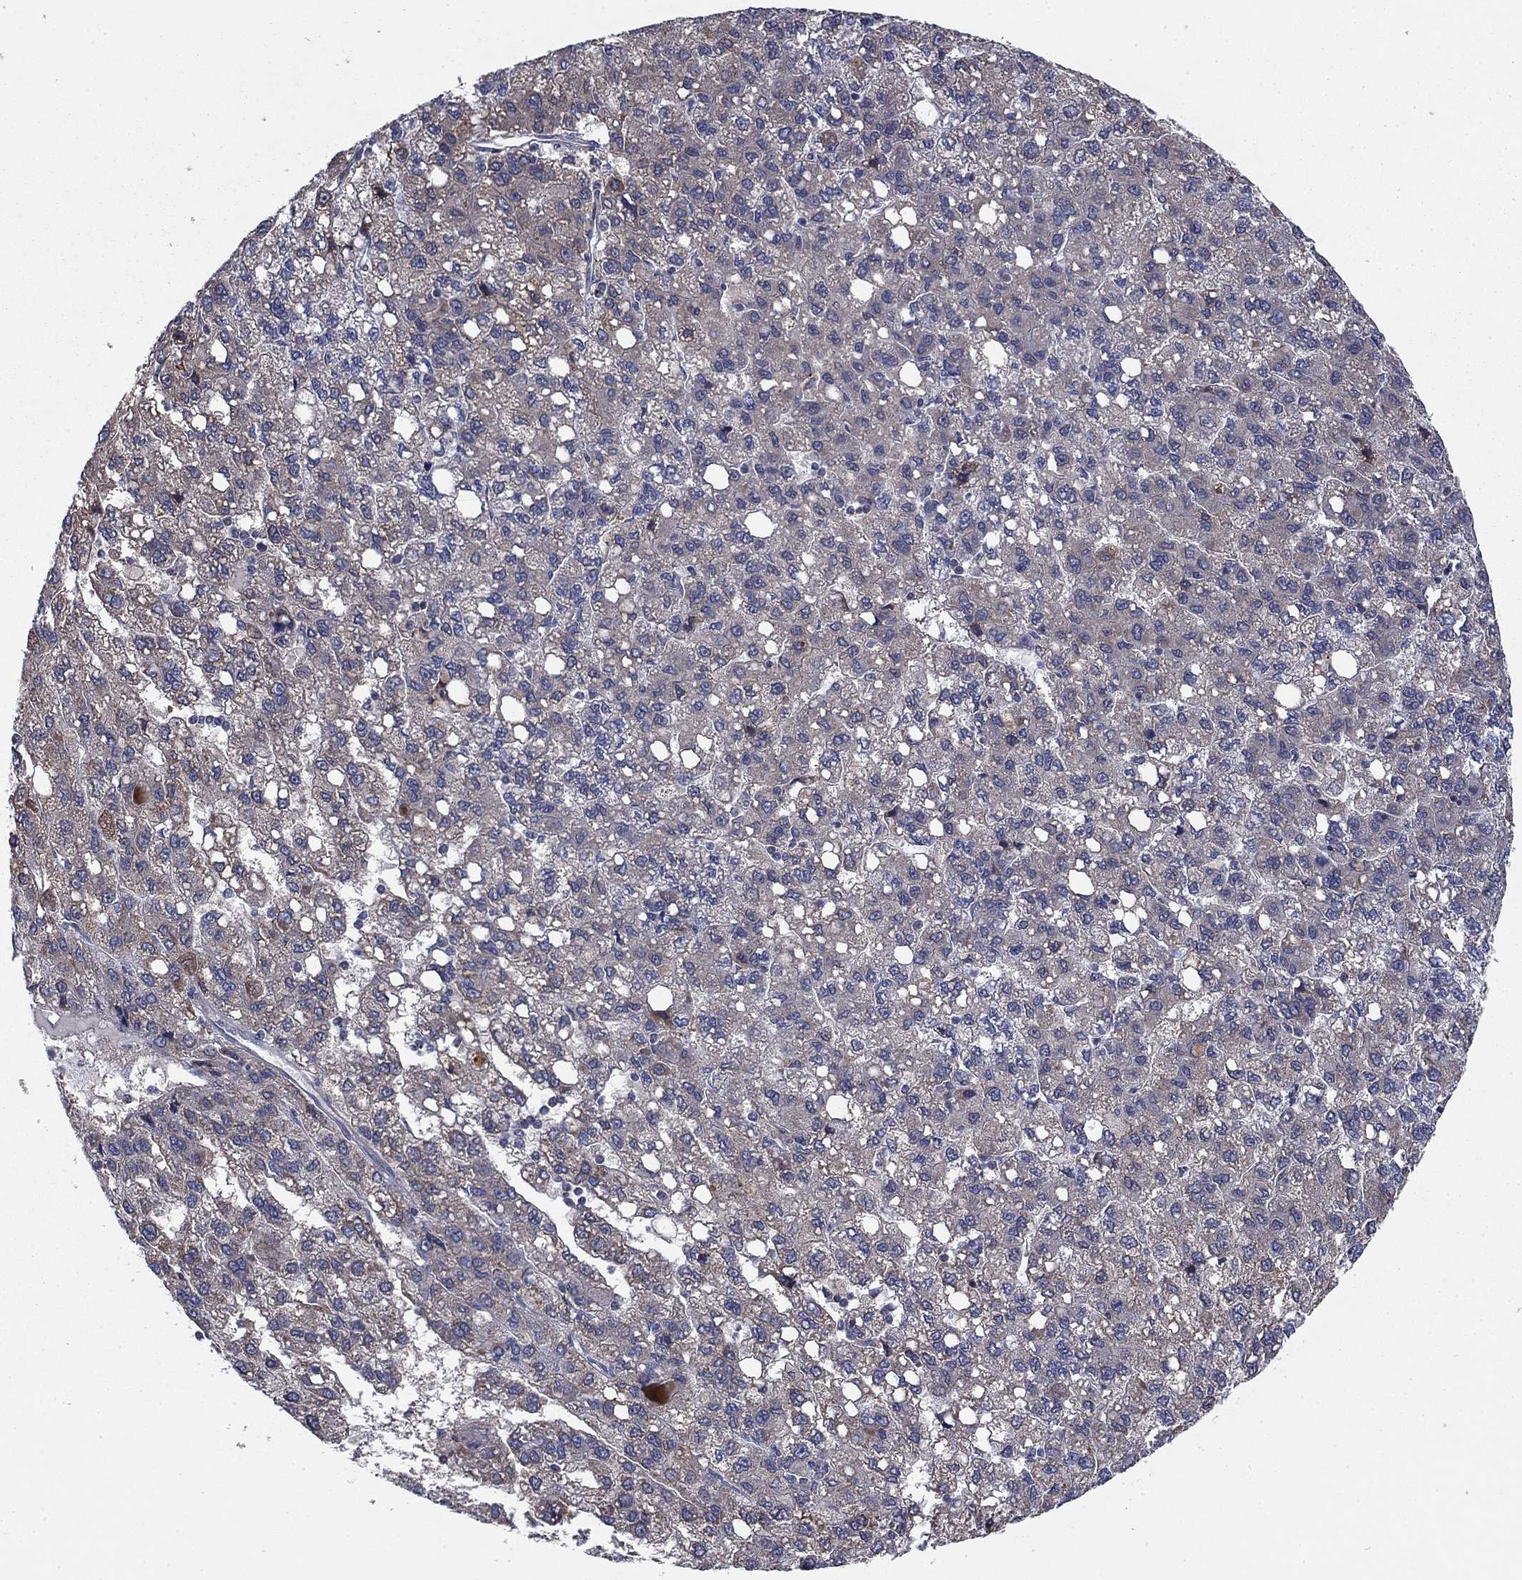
{"staining": {"intensity": "negative", "quantity": "none", "location": "none"}, "tissue": "liver cancer", "cell_type": "Tumor cells", "image_type": "cancer", "snomed": [{"axis": "morphology", "description": "Carcinoma, Hepatocellular, NOS"}, {"axis": "topography", "description": "Liver"}], "caption": "Immunohistochemistry image of neoplastic tissue: liver hepatocellular carcinoma stained with DAB (3,3'-diaminobenzidine) shows no significant protein expression in tumor cells.", "gene": "MMAA", "patient": {"sex": "female", "age": 82}}